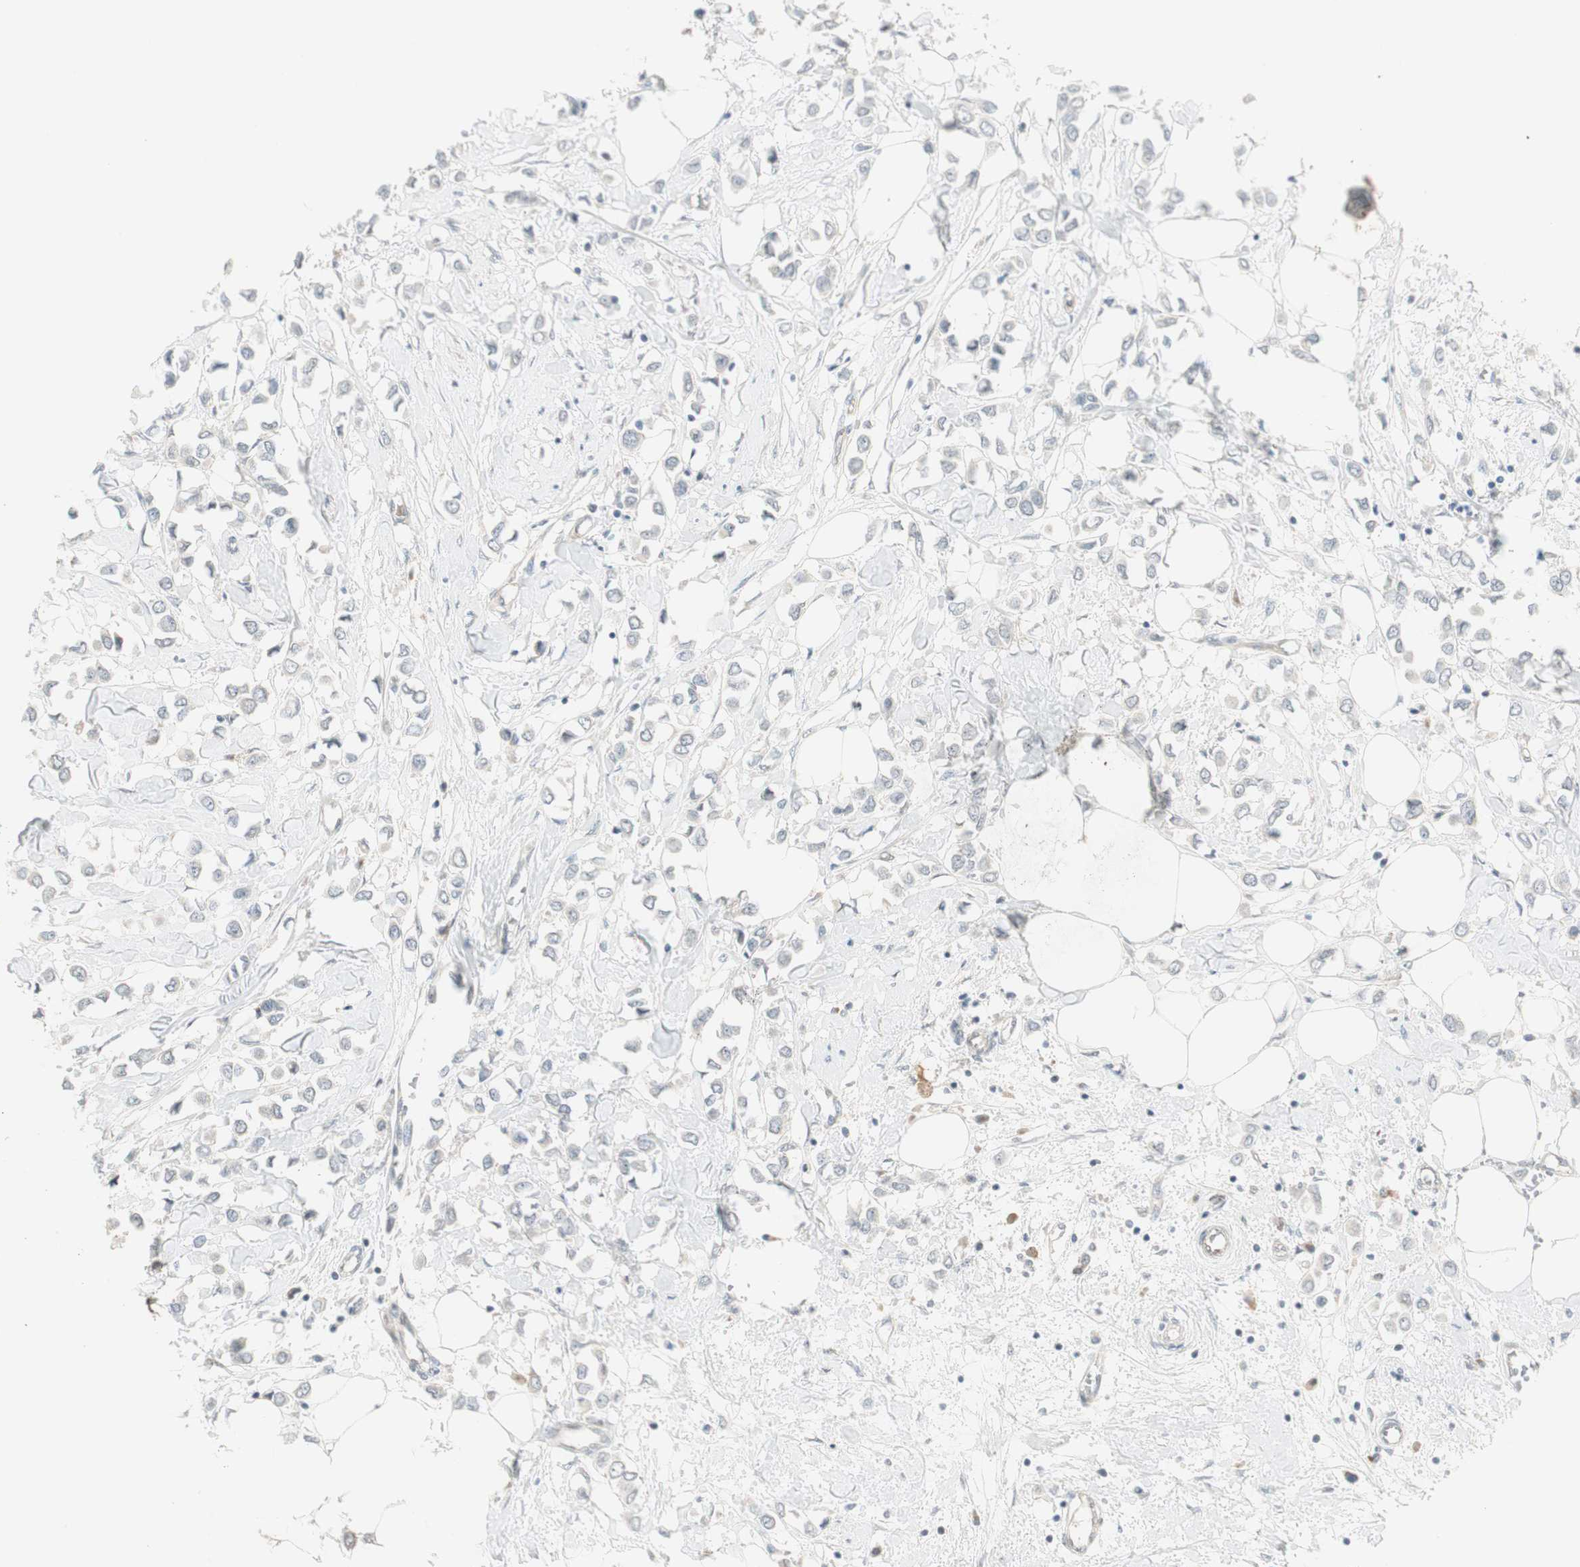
{"staining": {"intensity": "negative", "quantity": "none", "location": "none"}, "tissue": "breast cancer", "cell_type": "Tumor cells", "image_type": "cancer", "snomed": [{"axis": "morphology", "description": "Lobular carcinoma"}, {"axis": "topography", "description": "Breast"}], "caption": "Breast cancer stained for a protein using immunohistochemistry displays no expression tumor cells.", "gene": "CGRRF1", "patient": {"sex": "female", "age": 51}}